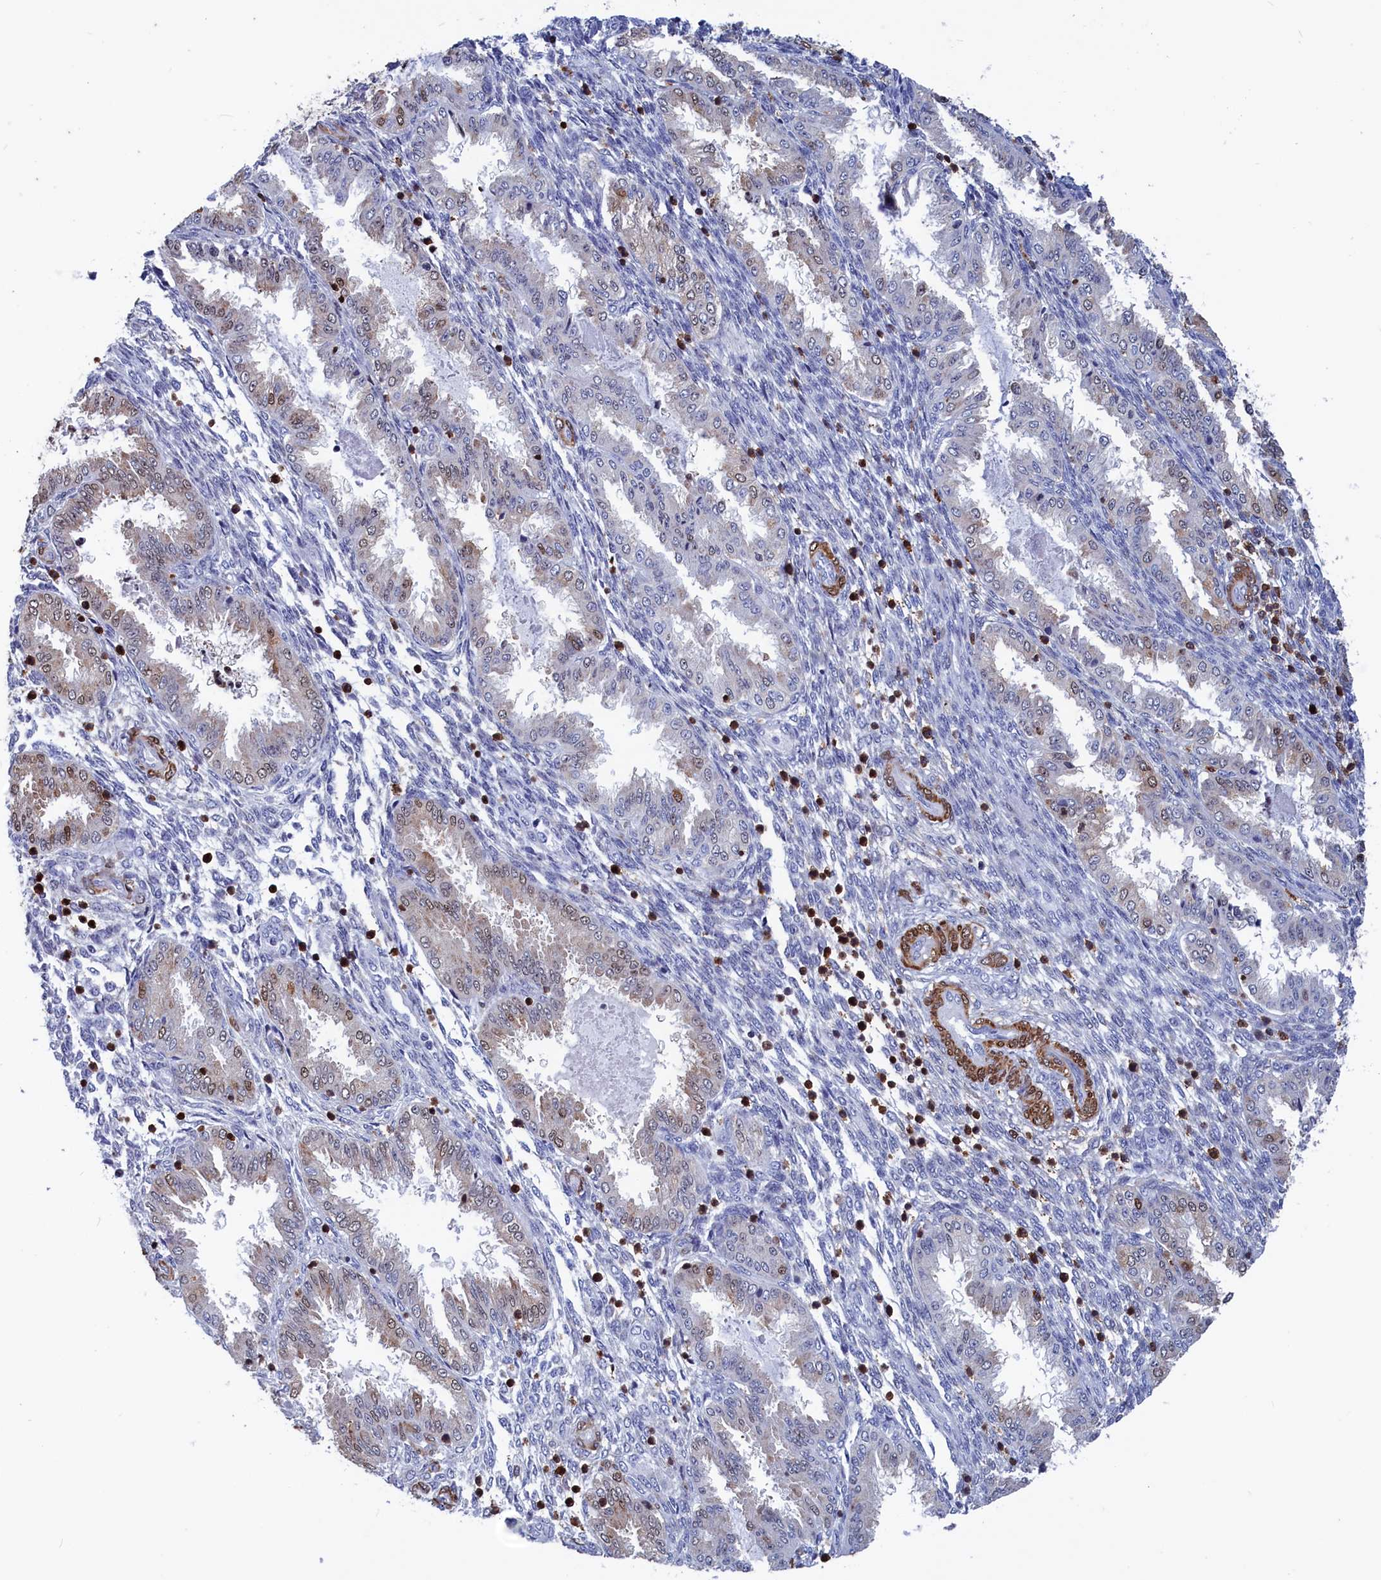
{"staining": {"intensity": "negative", "quantity": "none", "location": "none"}, "tissue": "endometrium", "cell_type": "Cells in endometrial stroma", "image_type": "normal", "snomed": [{"axis": "morphology", "description": "Normal tissue, NOS"}, {"axis": "topography", "description": "Endometrium"}], "caption": "Cells in endometrial stroma show no significant staining in benign endometrium.", "gene": "CRIP1", "patient": {"sex": "female", "age": 33}}